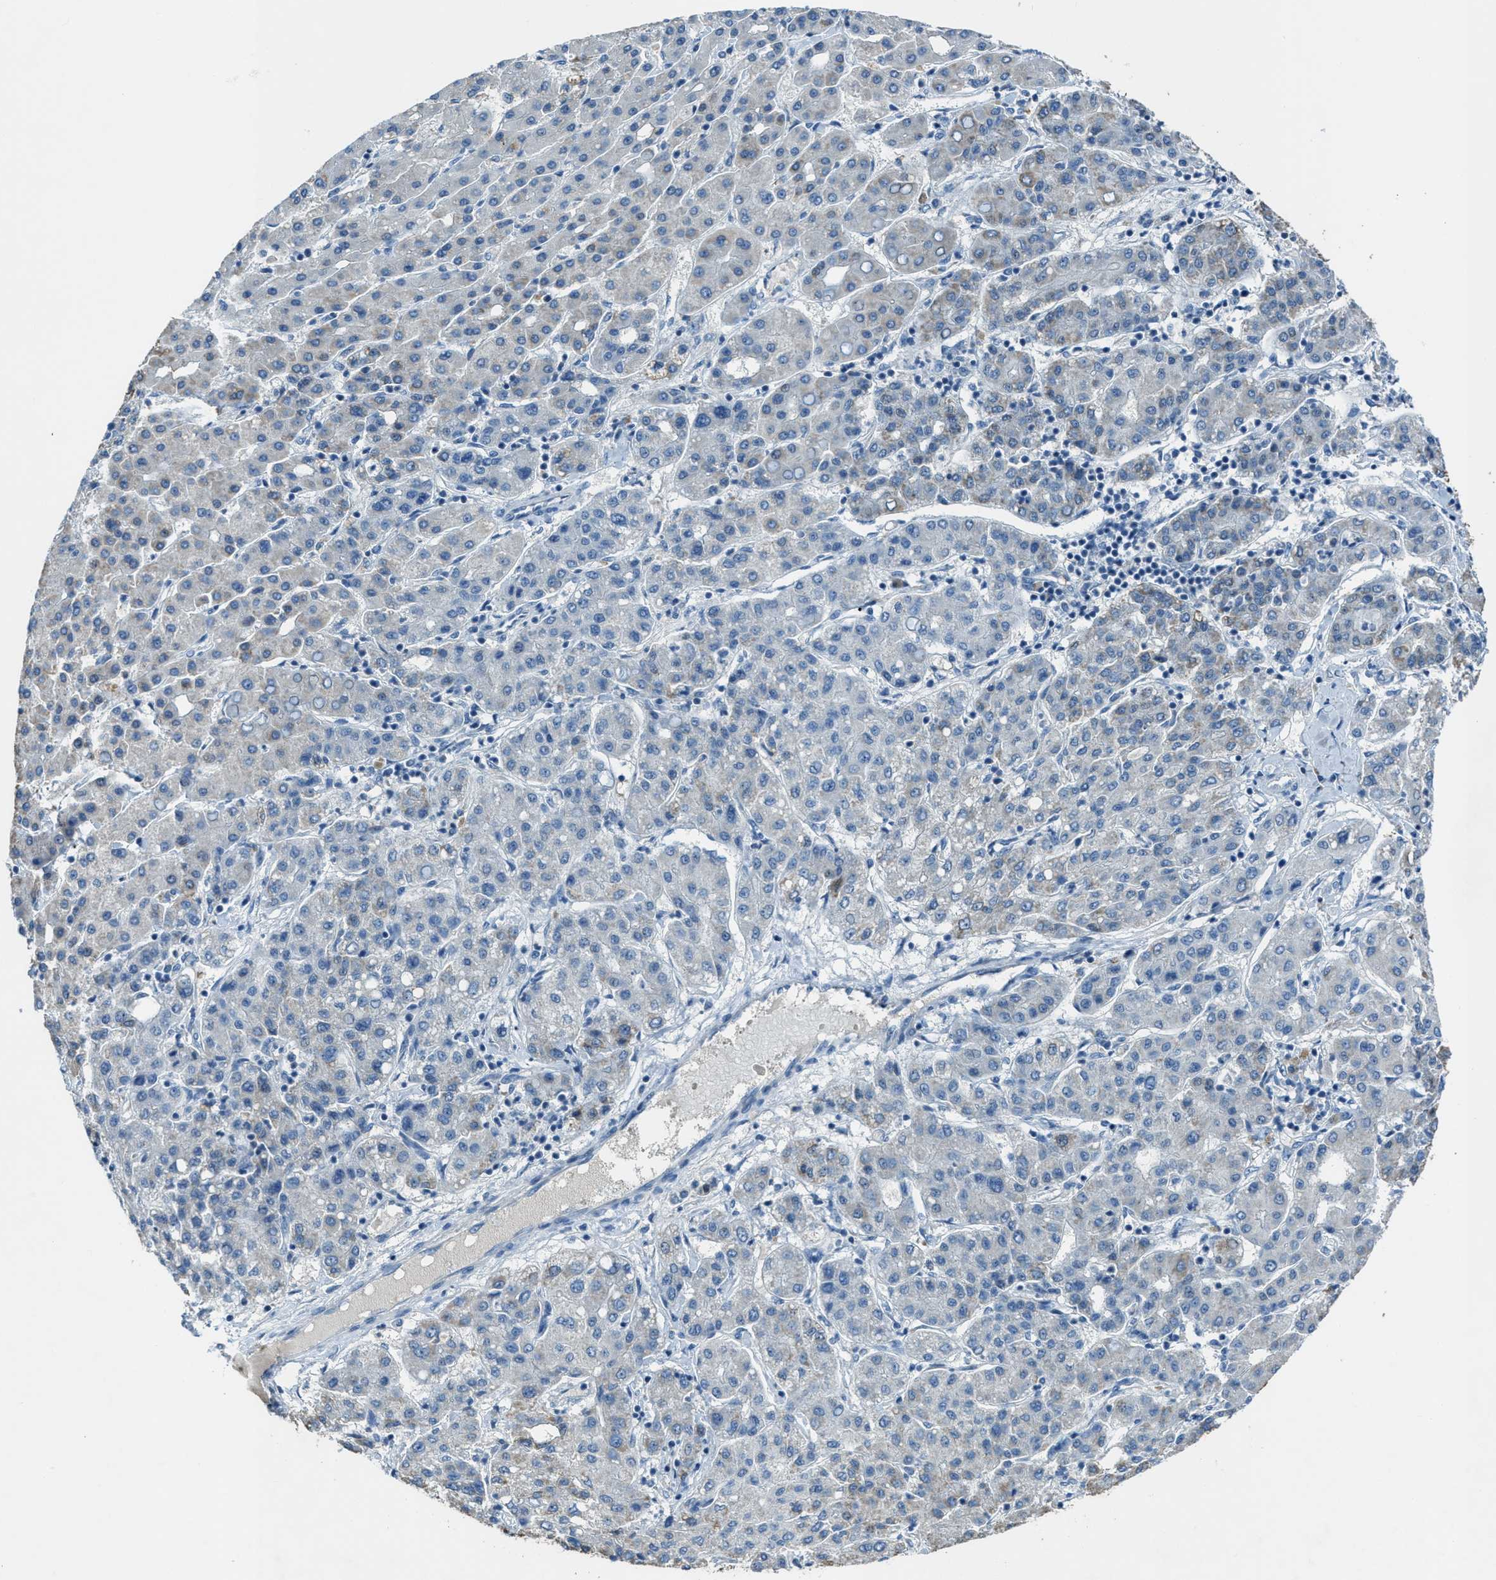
{"staining": {"intensity": "negative", "quantity": "none", "location": "none"}, "tissue": "liver cancer", "cell_type": "Tumor cells", "image_type": "cancer", "snomed": [{"axis": "morphology", "description": "Carcinoma, Hepatocellular, NOS"}, {"axis": "topography", "description": "Liver"}], "caption": "Protein analysis of liver hepatocellular carcinoma displays no significant staining in tumor cells.", "gene": "CDON", "patient": {"sex": "male", "age": 65}}